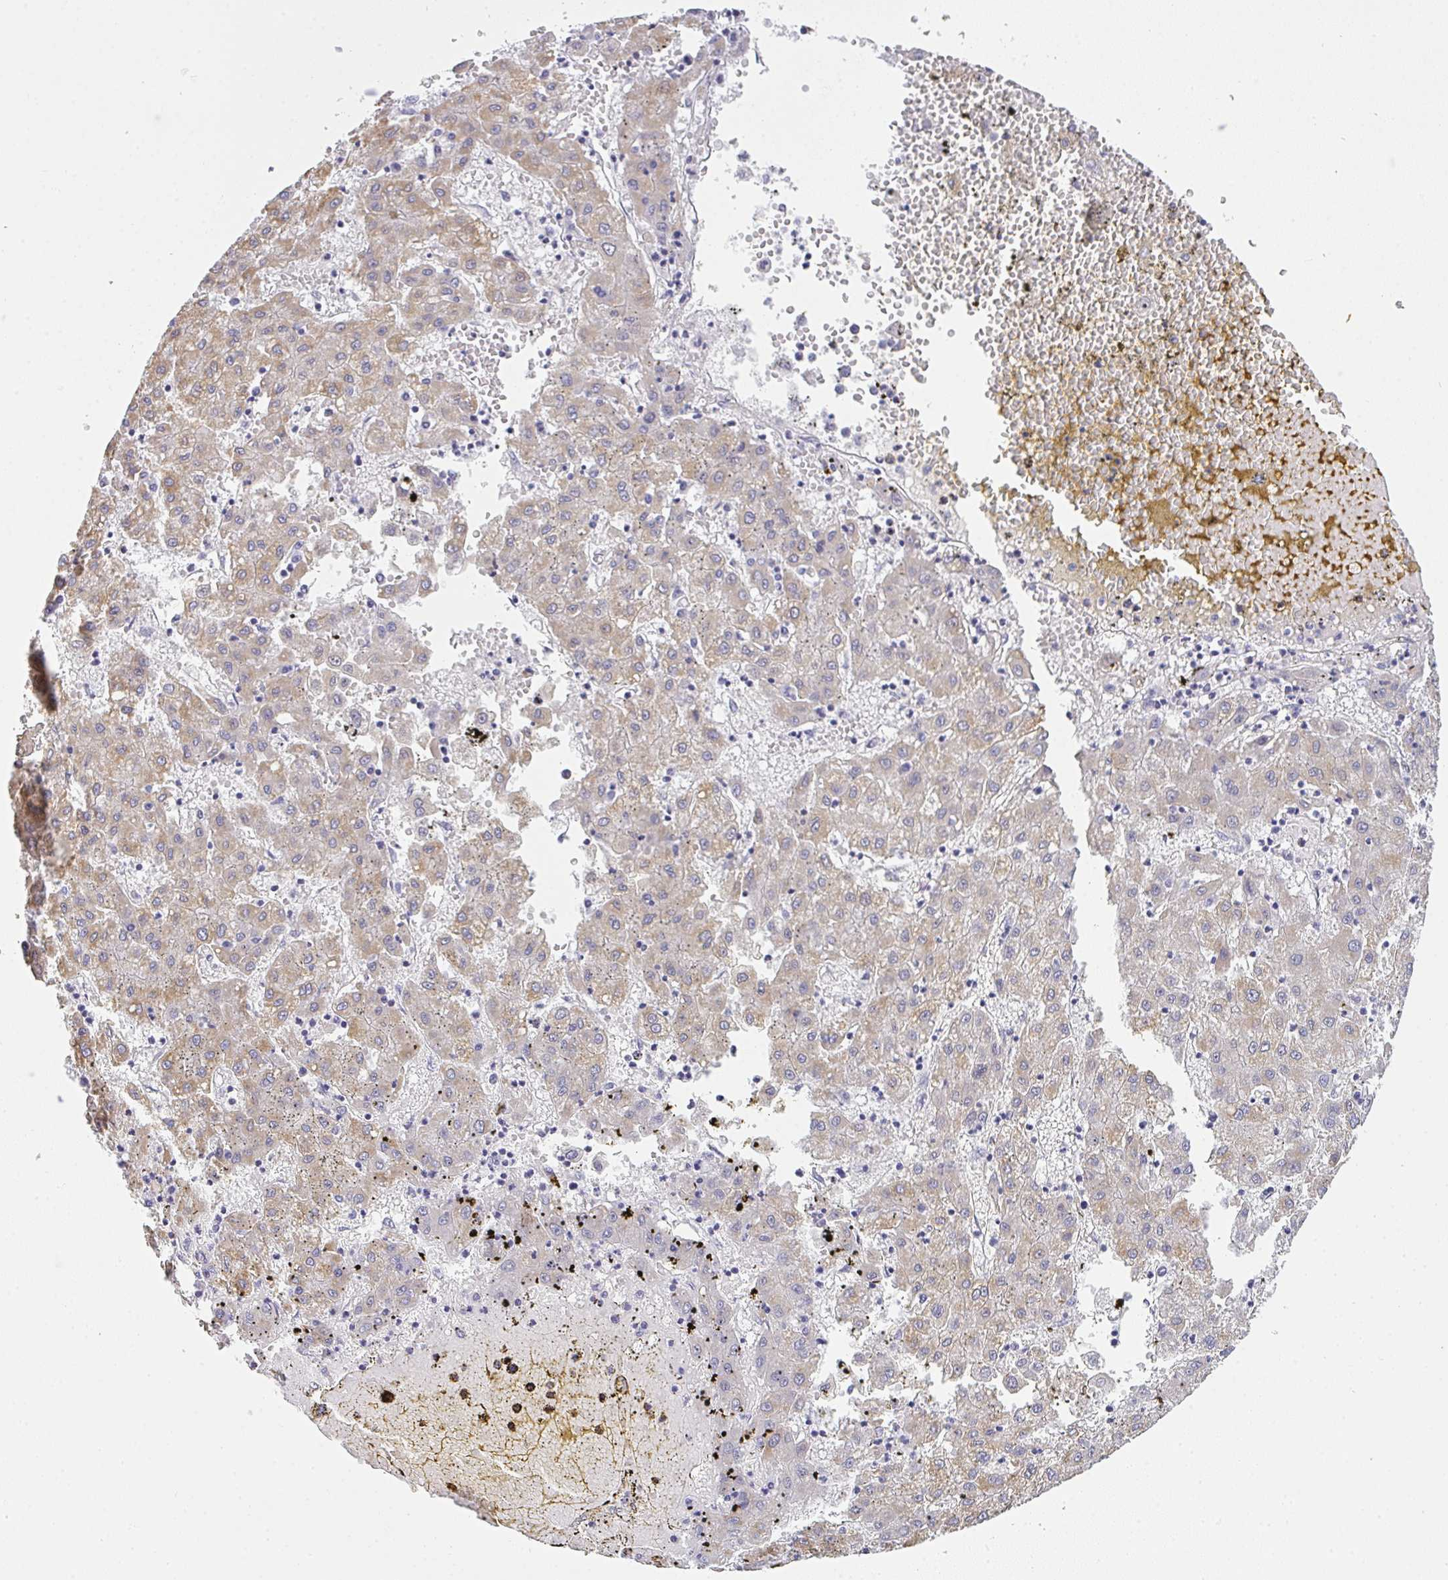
{"staining": {"intensity": "weak", "quantity": "25%-75%", "location": "cytoplasmic/membranous"}, "tissue": "liver cancer", "cell_type": "Tumor cells", "image_type": "cancer", "snomed": [{"axis": "morphology", "description": "Carcinoma, Hepatocellular, NOS"}, {"axis": "topography", "description": "Liver"}], "caption": "A high-resolution image shows immunohistochemistry staining of hepatocellular carcinoma (liver), which displays weak cytoplasmic/membranous expression in about 25%-75% of tumor cells. The staining is performed using DAB (3,3'-diaminobenzidine) brown chromogen to label protein expression. The nuclei are counter-stained blue using hematoxylin.", "gene": "GSDMB", "patient": {"sex": "male", "age": 72}}